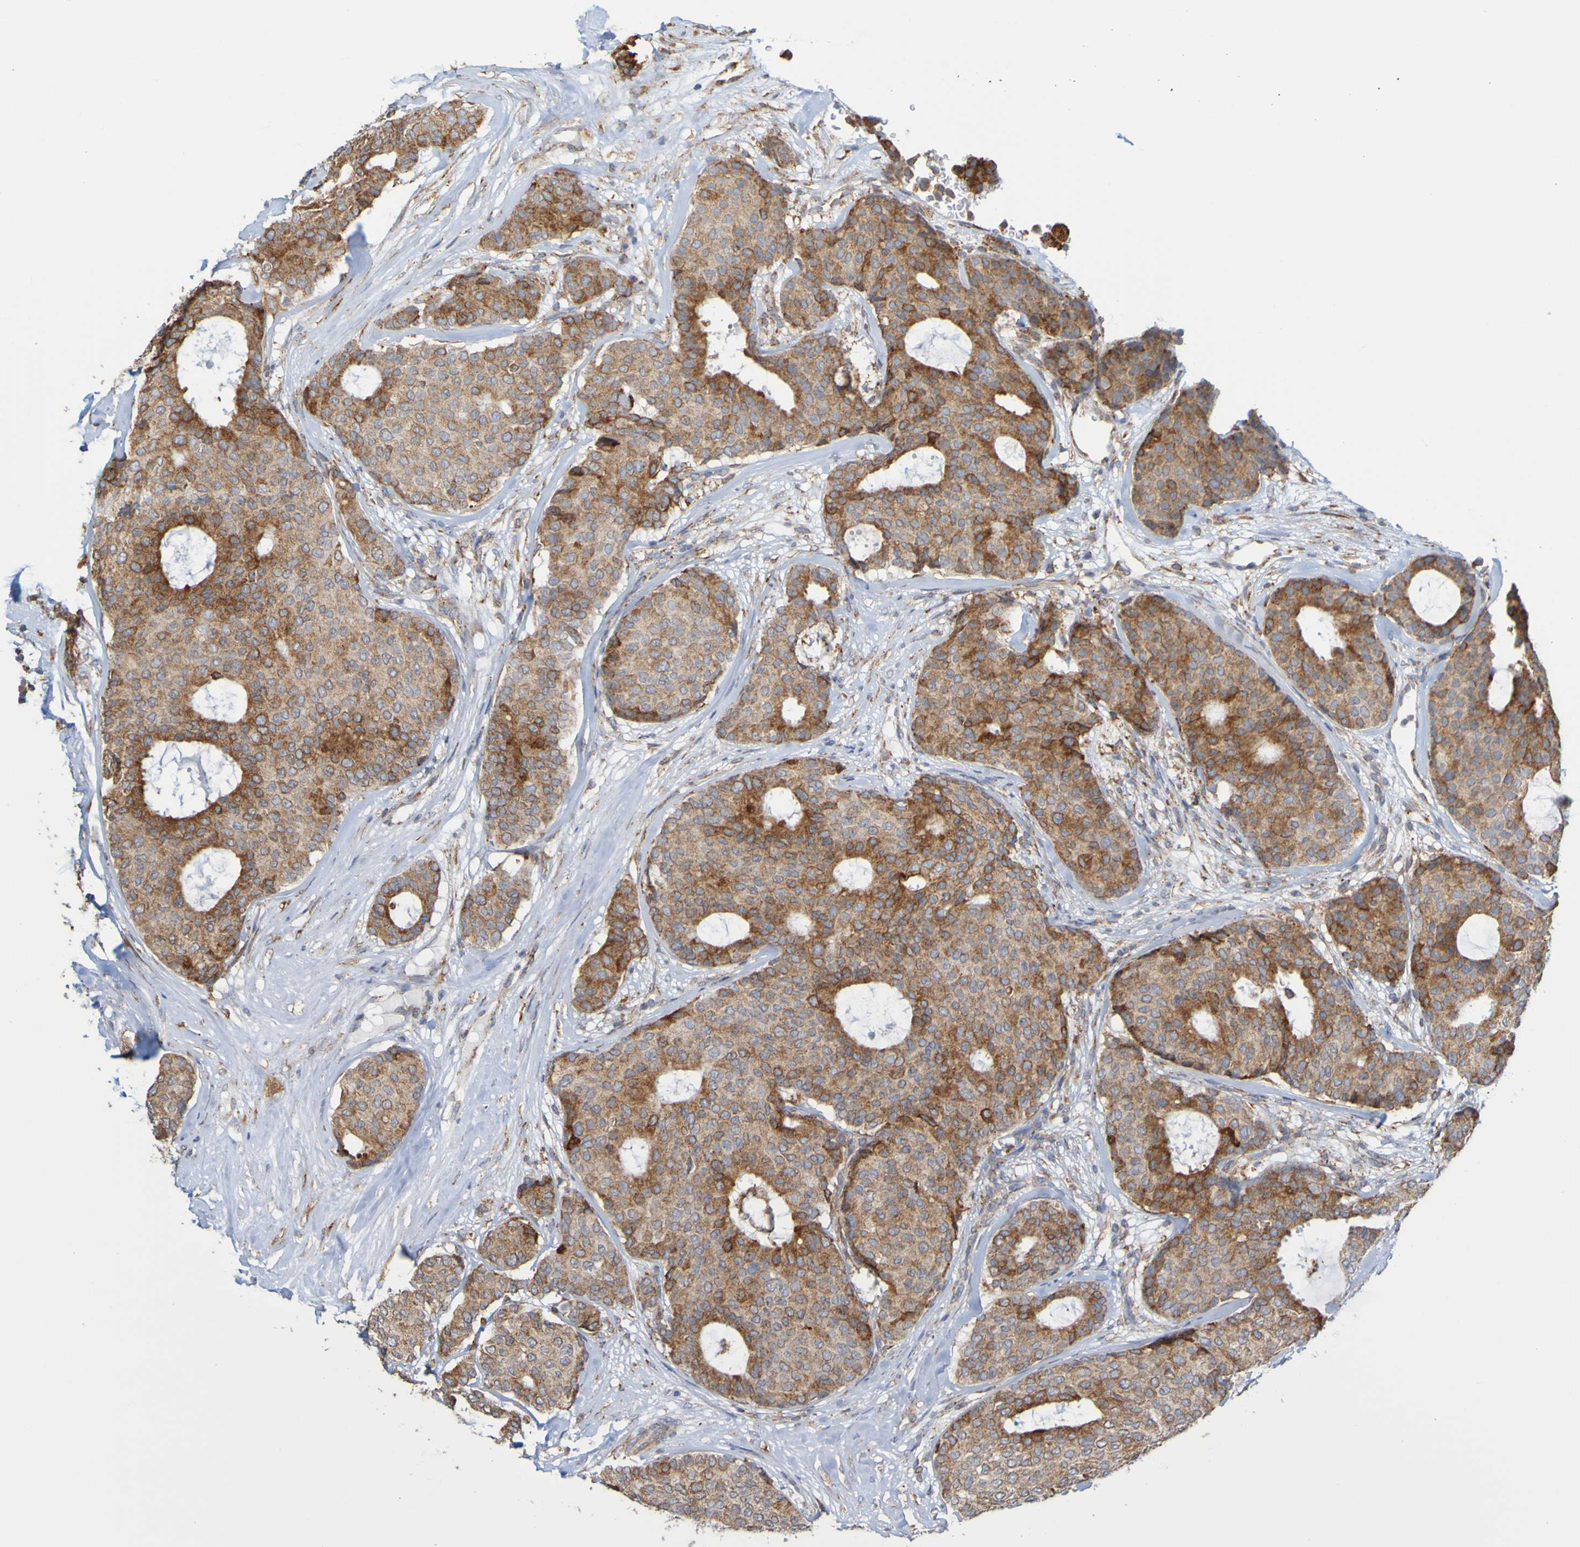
{"staining": {"intensity": "moderate", "quantity": ">75%", "location": "cytoplasmic/membranous"}, "tissue": "breast cancer", "cell_type": "Tumor cells", "image_type": "cancer", "snomed": [{"axis": "morphology", "description": "Duct carcinoma"}, {"axis": "topography", "description": "Breast"}], "caption": "Moderate cytoplasmic/membranous positivity for a protein is present in approximately >75% of tumor cells of breast cancer using immunohistochemistry.", "gene": "PDIA3", "patient": {"sex": "female", "age": 75}}